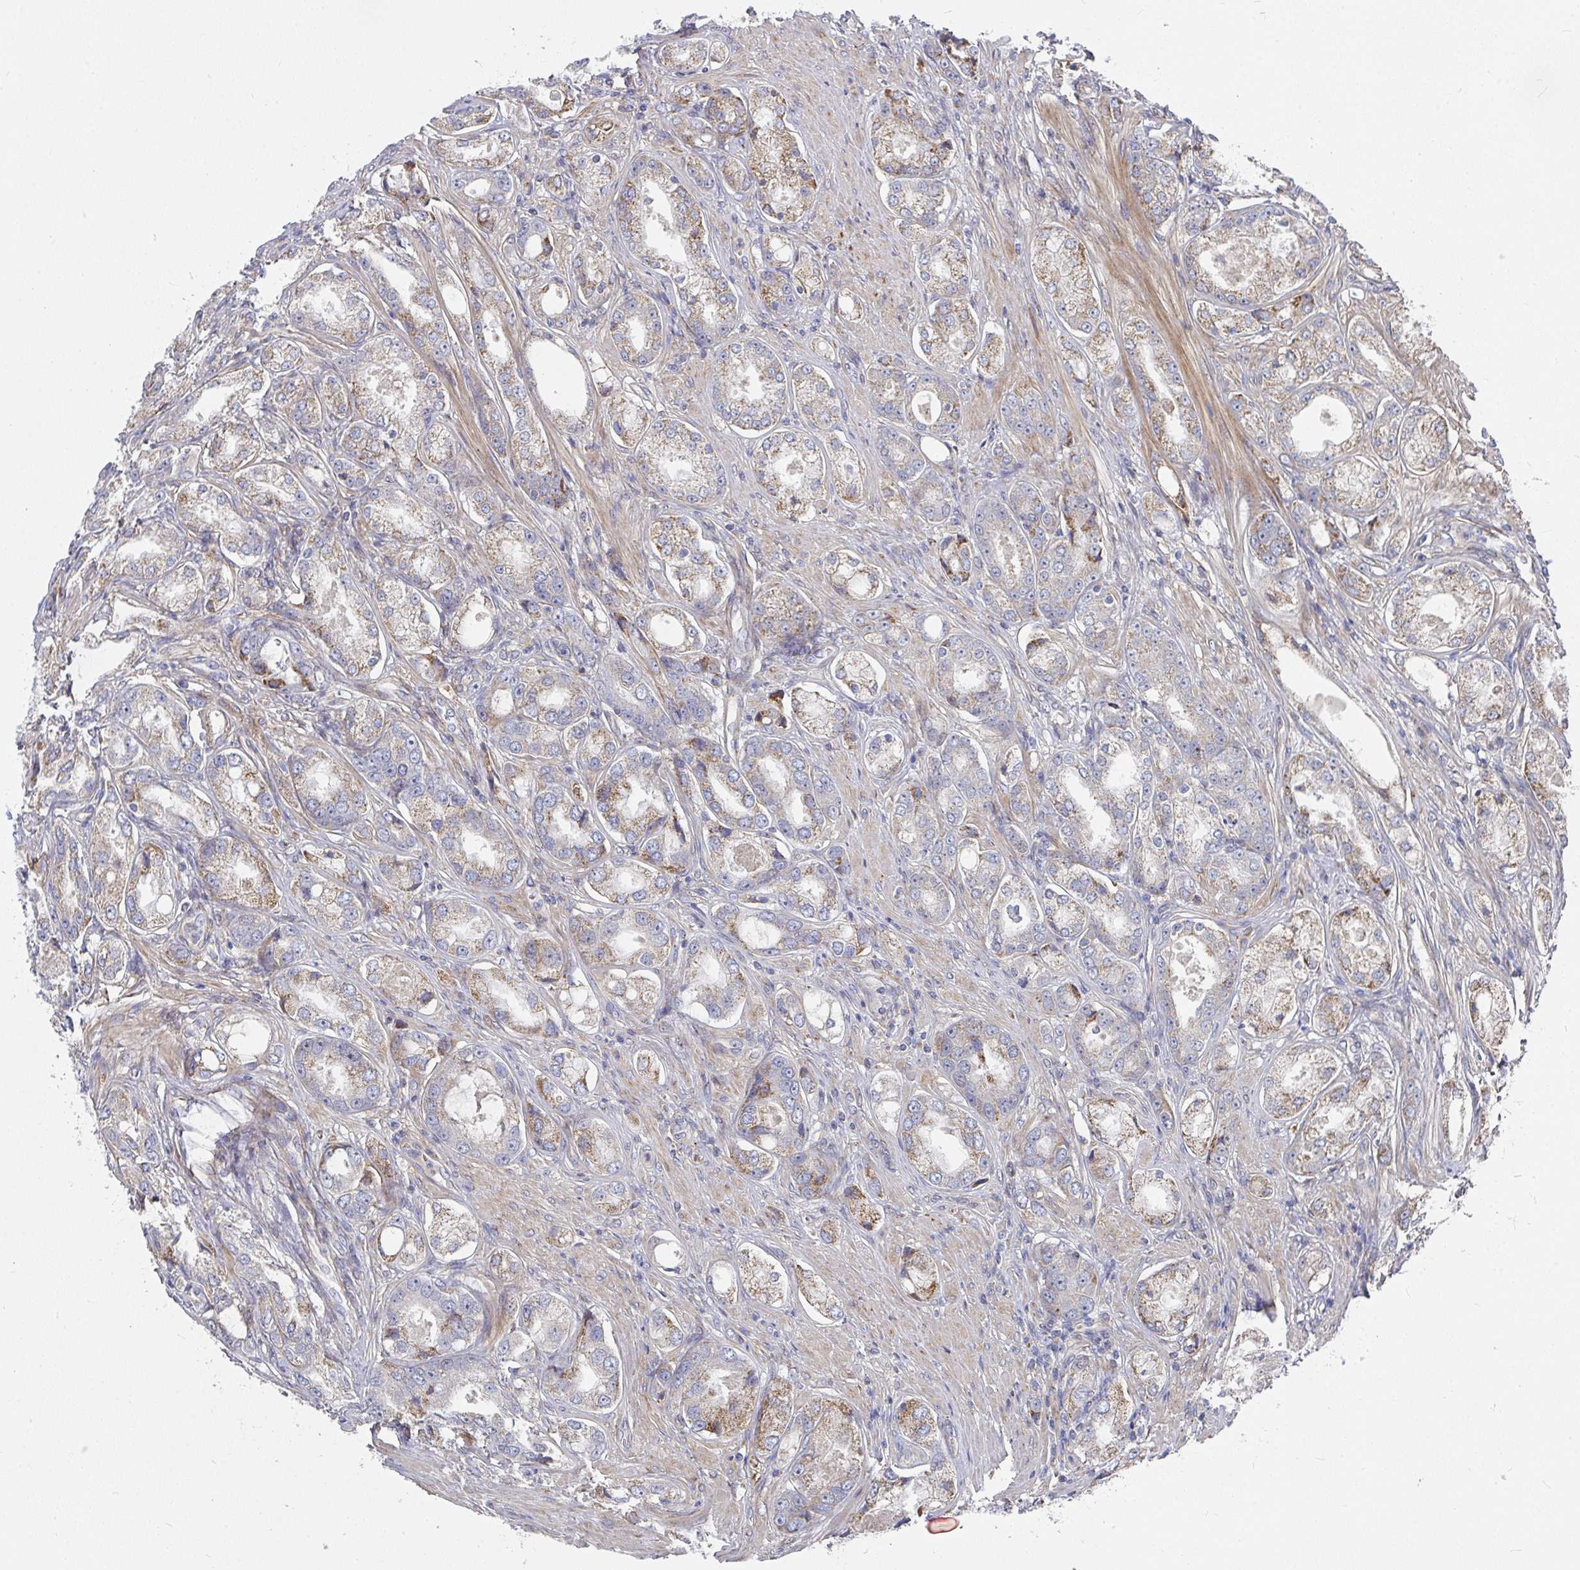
{"staining": {"intensity": "moderate", "quantity": "25%-75%", "location": "cytoplasmic/membranous"}, "tissue": "prostate cancer", "cell_type": "Tumor cells", "image_type": "cancer", "snomed": [{"axis": "morphology", "description": "Adenocarcinoma, Low grade"}, {"axis": "topography", "description": "Prostate"}], "caption": "Protein expression by IHC shows moderate cytoplasmic/membranous staining in approximately 25%-75% of tumor cells in prostate low-grade adenocarcinoma.", "gene": "RHEBL1", "patient": {"sex": "male", "age": 68}}